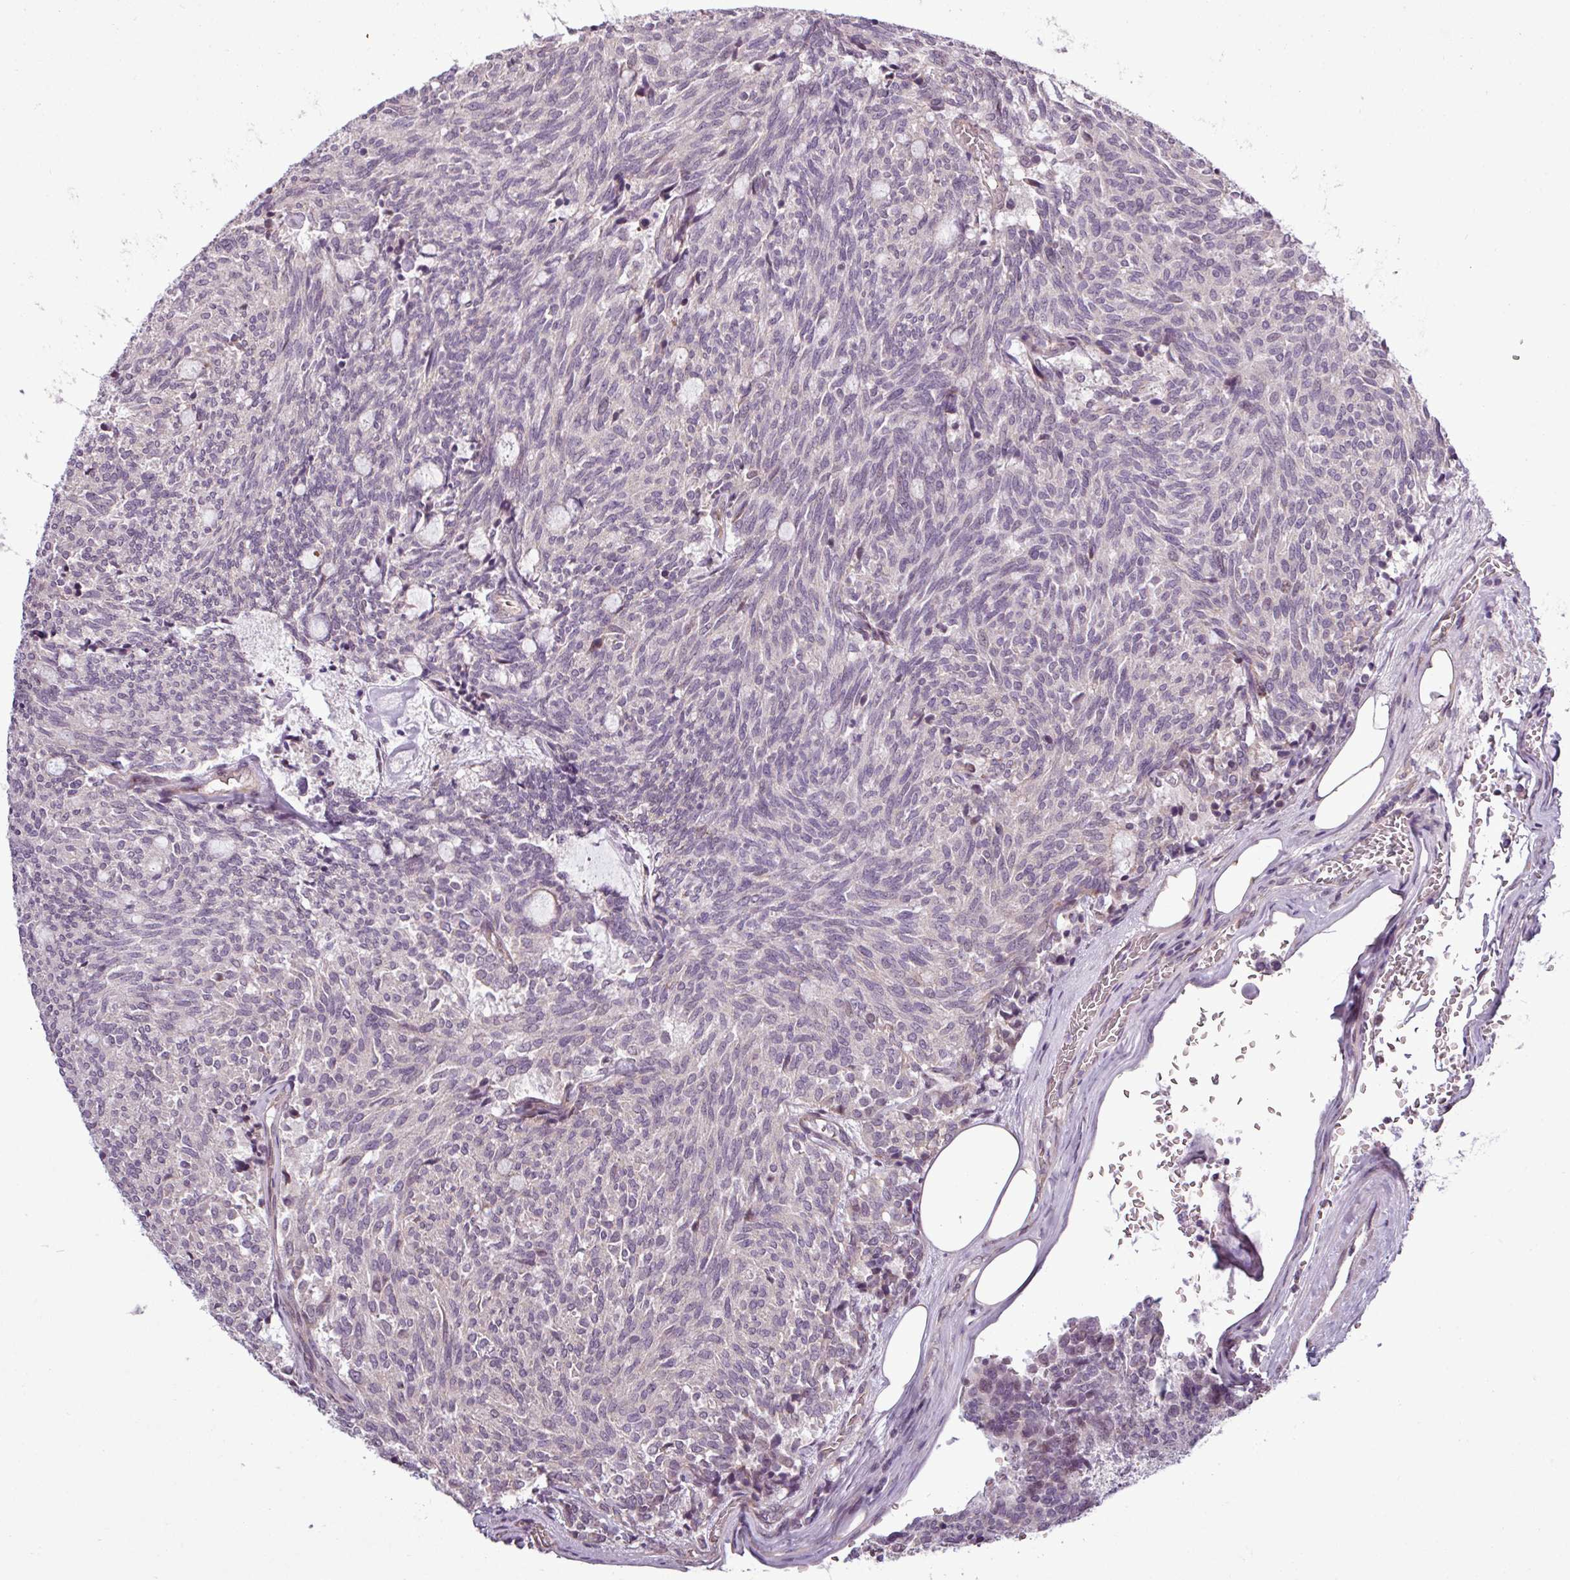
{"staining": {"intensity": "negative", "quantity": "none", "location": "none"}, "tissue": "carcinoid", "cell_type": "Tumor cells", "image_type": "cancer", "snomed": [{"axis": "morphology", "description": "Carcinoid, malignant, NOS"}, {"axis": "topography", "description": "Pancreas"}], "caption": "The photomicrograph reveals no staining of tumor cells in carcinoid. (Immunohistochemistry (ihc), brightfield microscopy, high magnification).", "gene": "GPT2", "patient": {"sex": "female", "age": 54}}